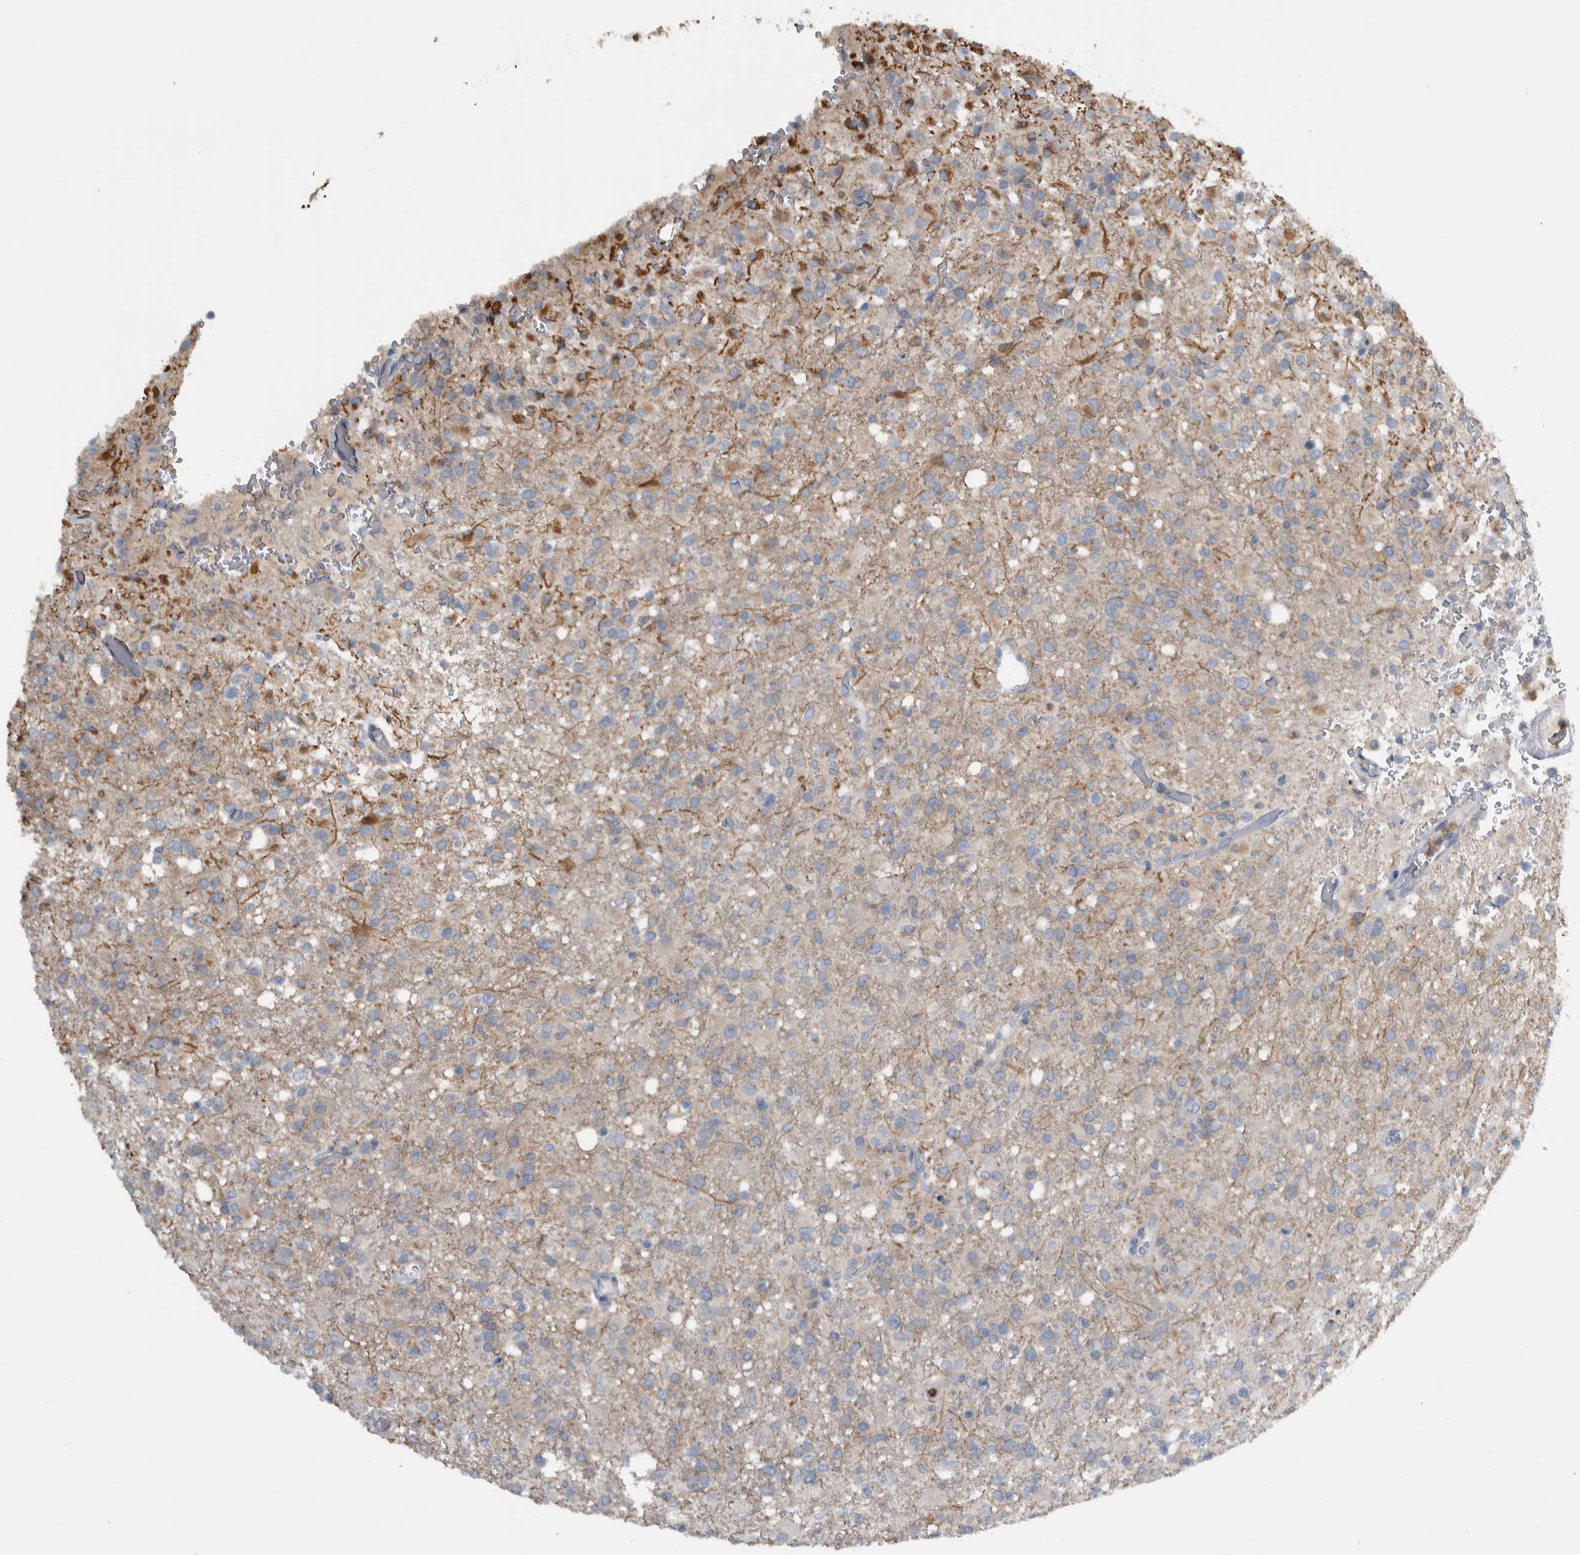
{"staining": {"intensity": "weak", "quantity": "25%-75%", "location": "cytoplasmic/membranous"}, "tissue": "glioma", "cell_type": "Tumor cells", "image_type": "cancer", "snomed": [{"axis": "morphology", "description": "Glioma, malignant, High grade"}, {"axis": "topography", "description": "Brain"}], "caption": "An image of high-grade glioma (malignant) stained for a protein shows weak cytoplasmic/membranous brown staining in tumor cells. (DAB IHC, brown staining for protein, blue staining for nuclei).", "gene": "NT5C2", "patient": {"sex": "female", "age": 57}}